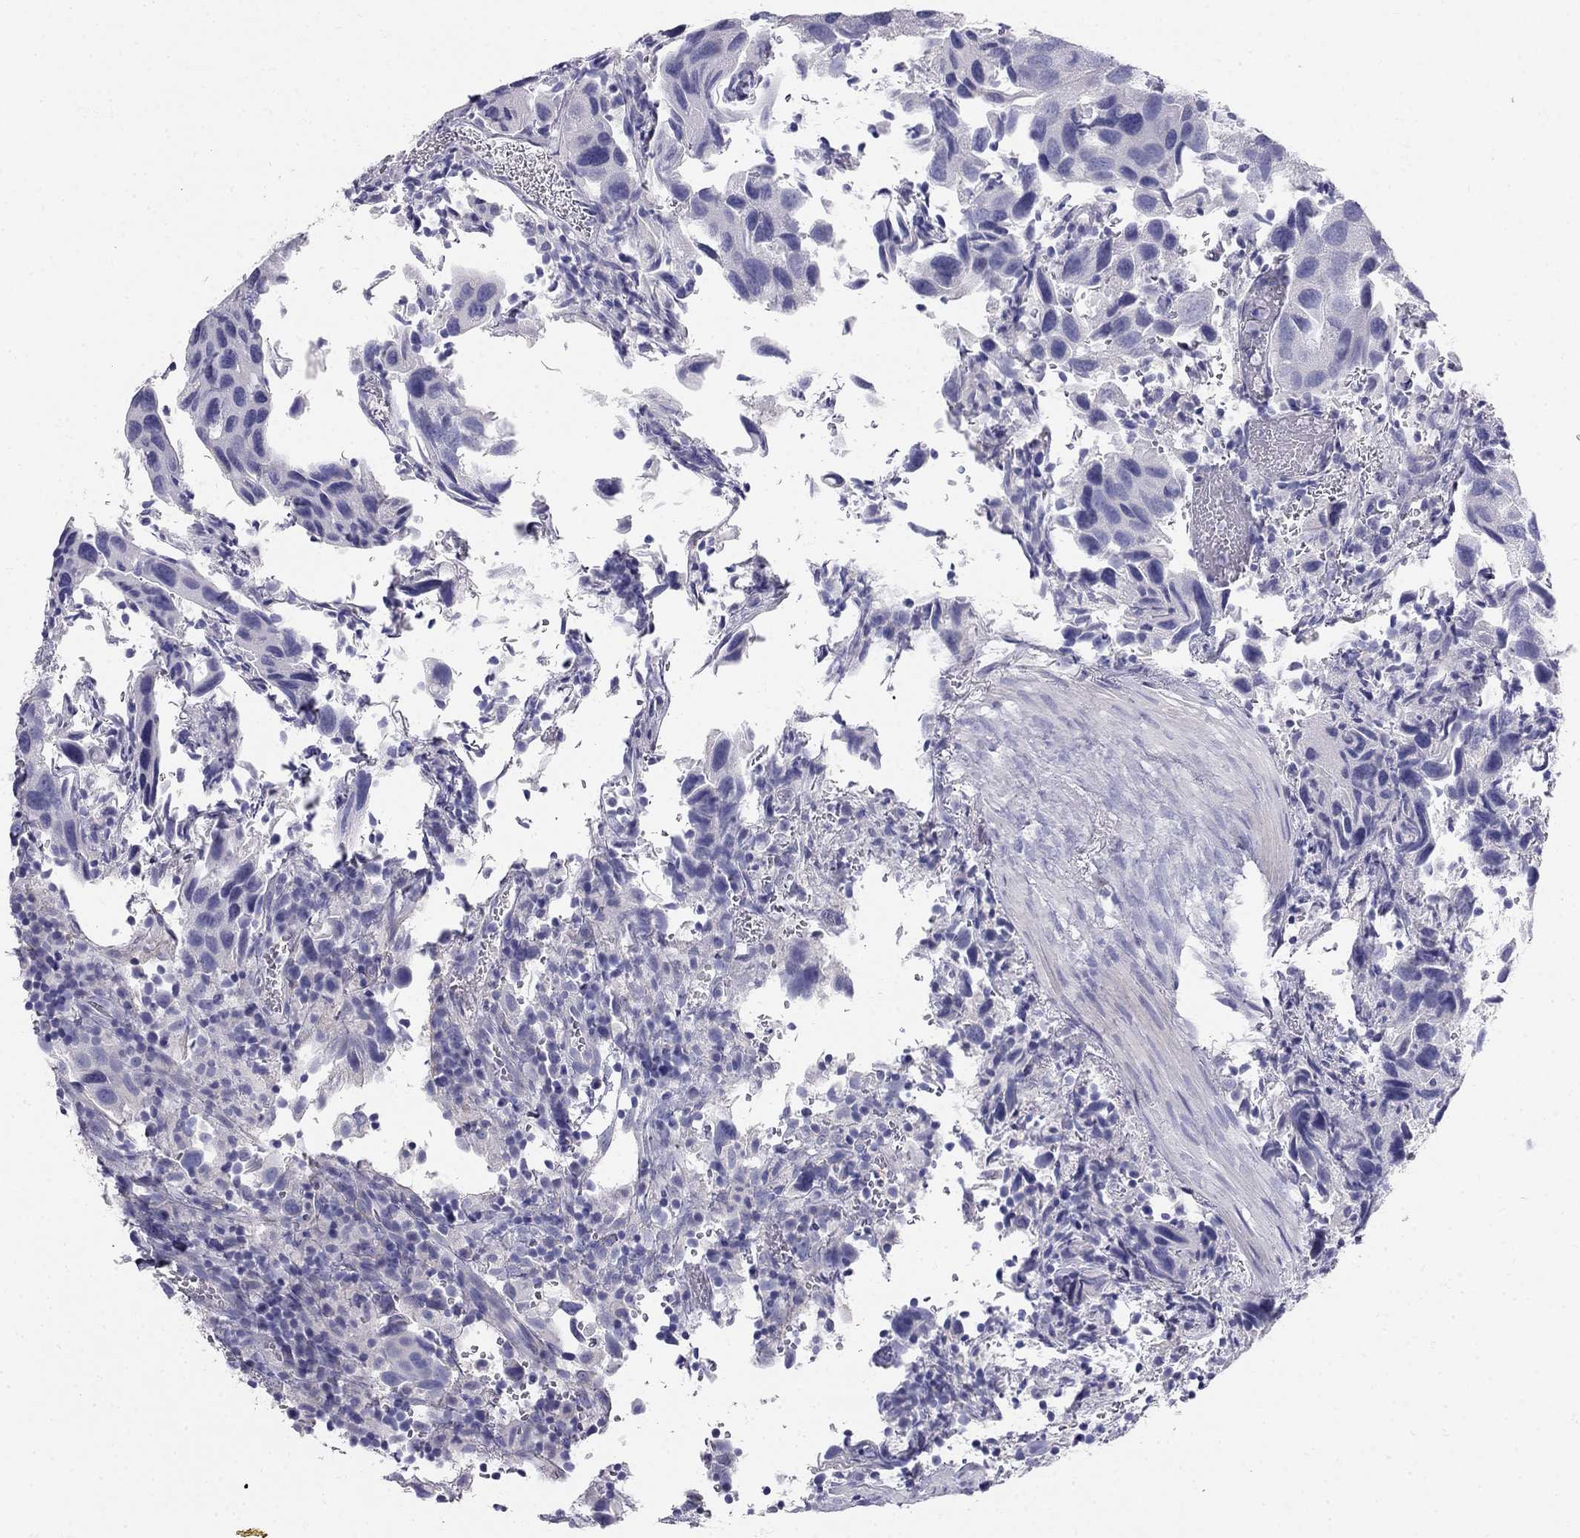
{"staining": {"intensity": "negative", "quantity": "none", "location": "none"}, "tissue": "urothelial cancer", "cell_type": "Tumor cells", "image_type": "cancer", "snomed": [{"axis": "morphology", "description": "Urothelial carcinoma, High grade"}, {"axis": "topography", "description": "Urinary bladder"}], "caption": "DAB immunohistochemical staining of urothelial carcinoma (high-grade) exhibits no significant expression in tumor cells. (DAB (3,3'-diaminobenzidine) IHC with hematoxylin counter stain).", "gene": "RFLNA", "patient": {"sex": "male", "age": 79}}